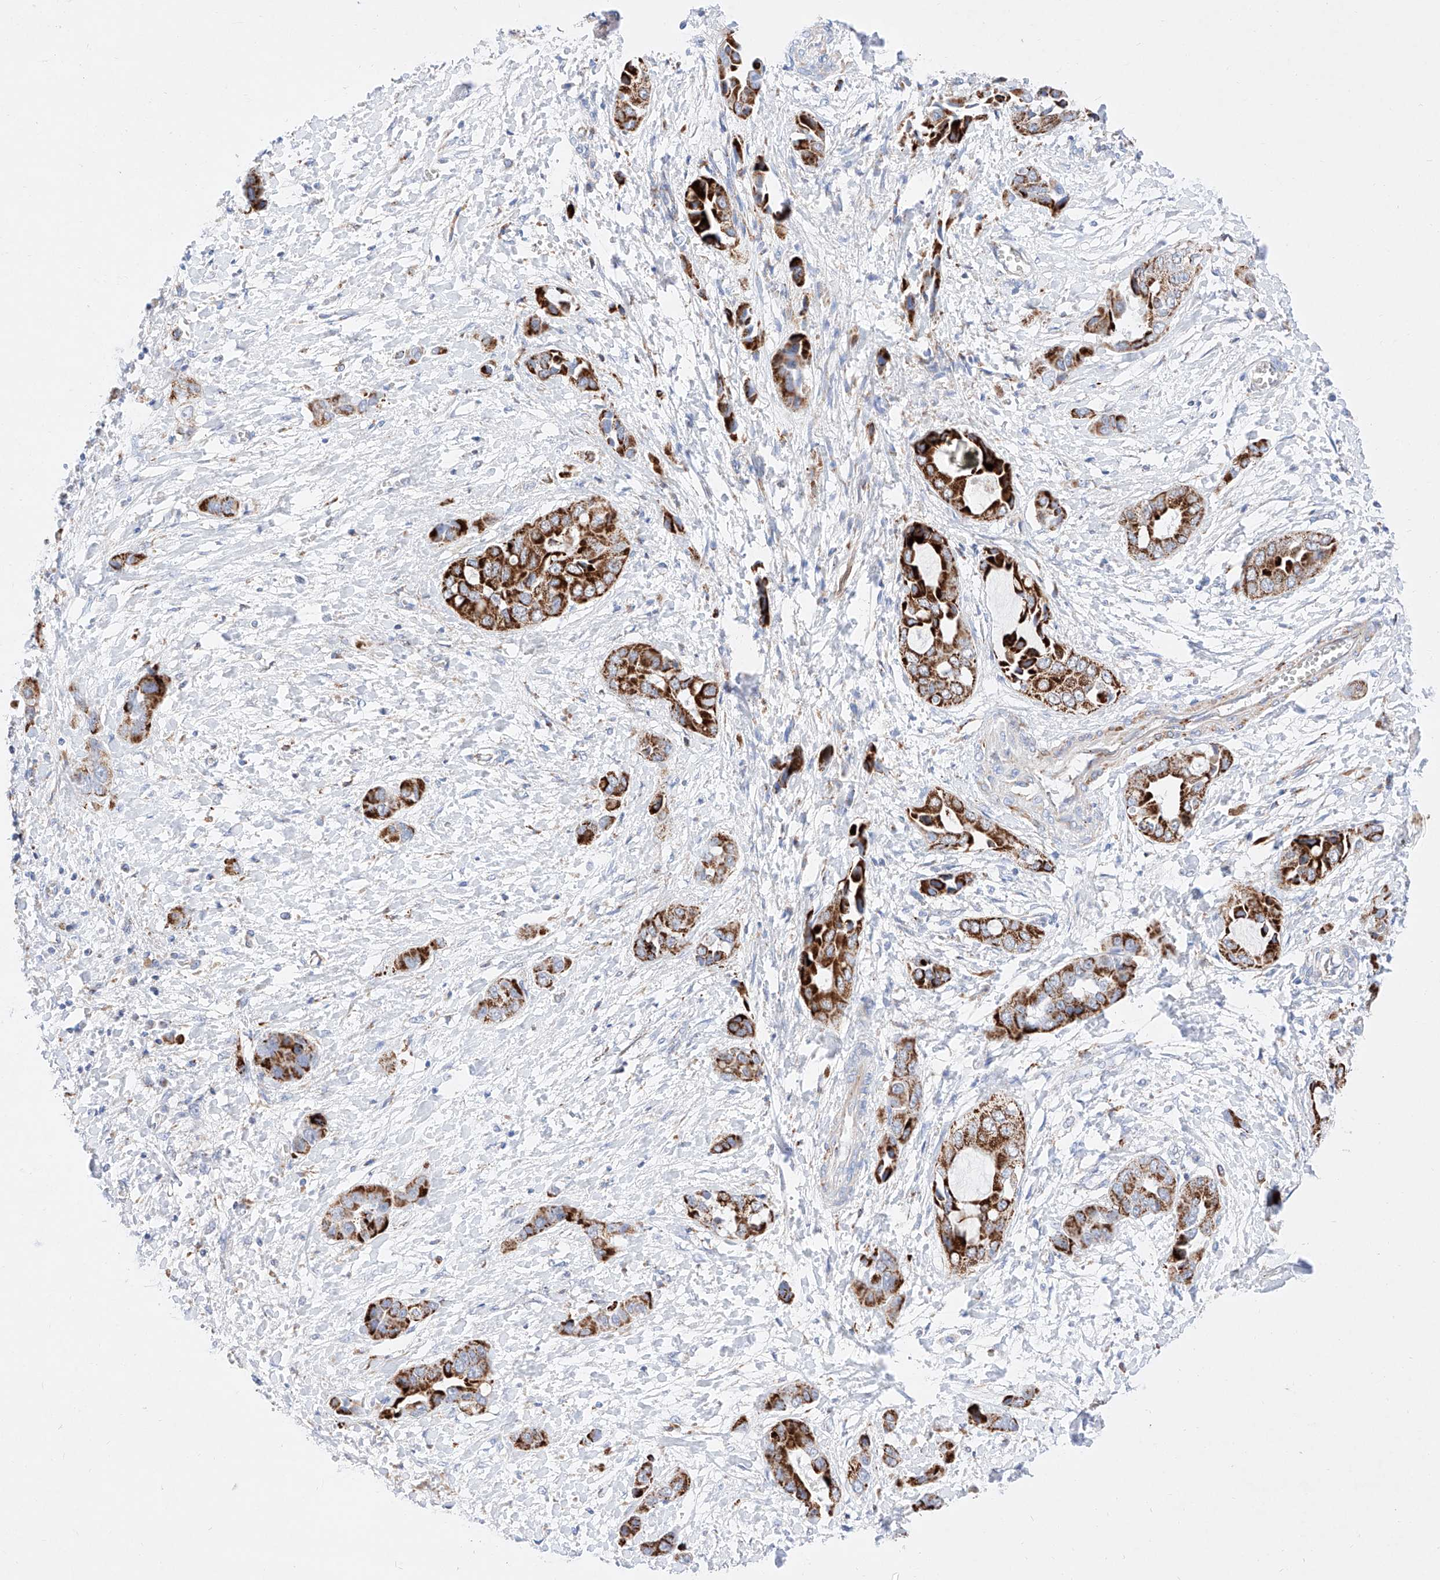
{"staining": {"intensity": "strong", "quantity": ">75%", "location": "cytoplasmic/membranous"}, "tissue": "liver cancer", "cell_type": "Tumor cells", "image_type": "cancer", "snomed": [{"axis": "morphology", "description": "Cholangiocarcinoma"}, {"axis": "topography", "description": "Liver"}], "caption": "Human liver cancer (cholangiocarcinoma) stained with a brown dye shows strong cytoplasmic/membranous positive expression in approximately >75% of tumor cells.", "gene": "C6orf62", "patient": {"sex": "female", "age": 52}}